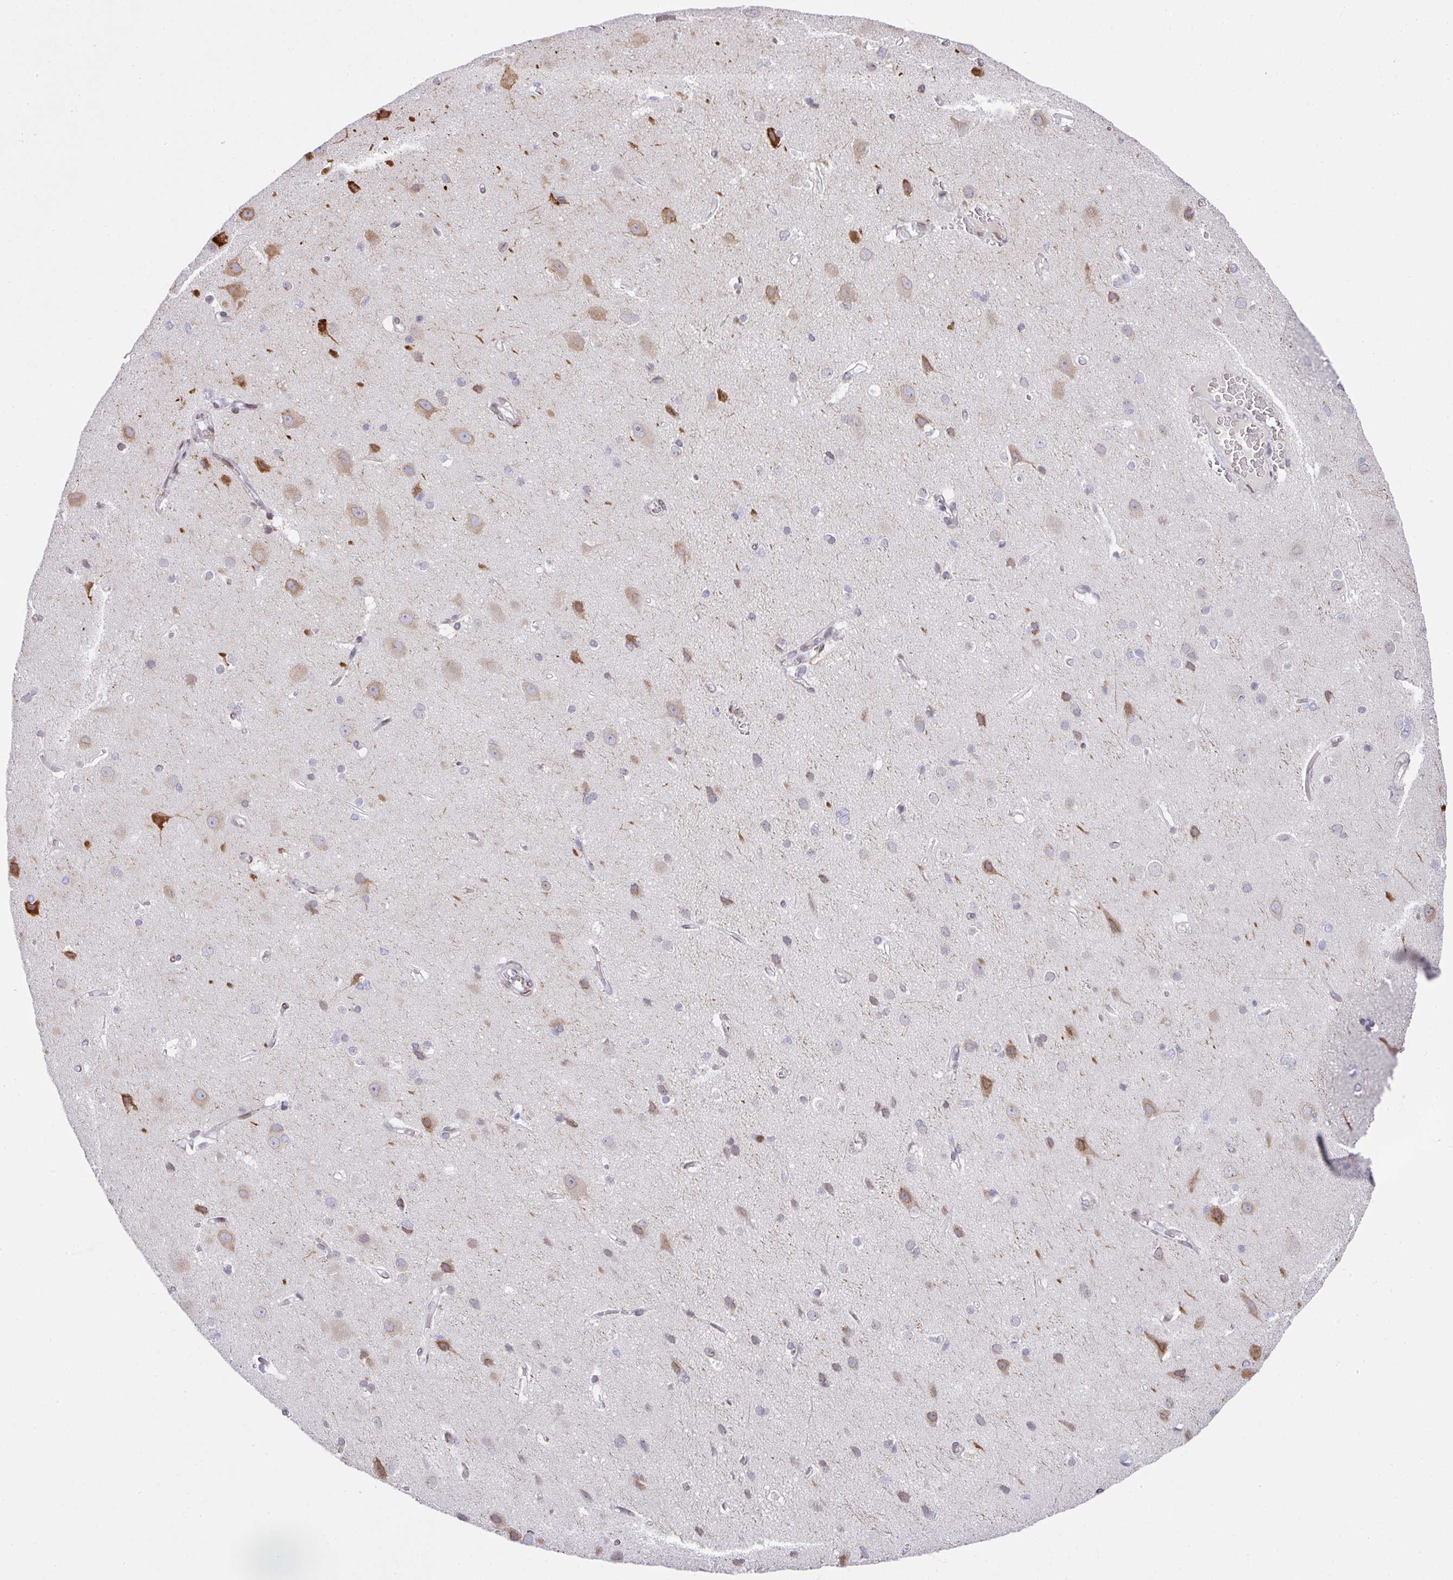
{"staining": {"intensity": "negative", "quantity": "none", "location": "none"}, "tissue": "cerebral cortex", "cell_type": "Endothelial cells", "image_type": "normal", "snomed": [{"axis": "morphology", "description": "Normal tissue, NOS"}, {"axis": "topography", "description": "Cerebral cortex"}], "caption": "A histopathology image of cerebral cortex stained for a protein demonstrates no brown staining in endothelial cells. (Brightfield microscopy of DAB (3,3'-diaminobenzidine) IHC at high magnification).", "gene": "PLK1", "patient": {"sex": "male", "age": 37}}